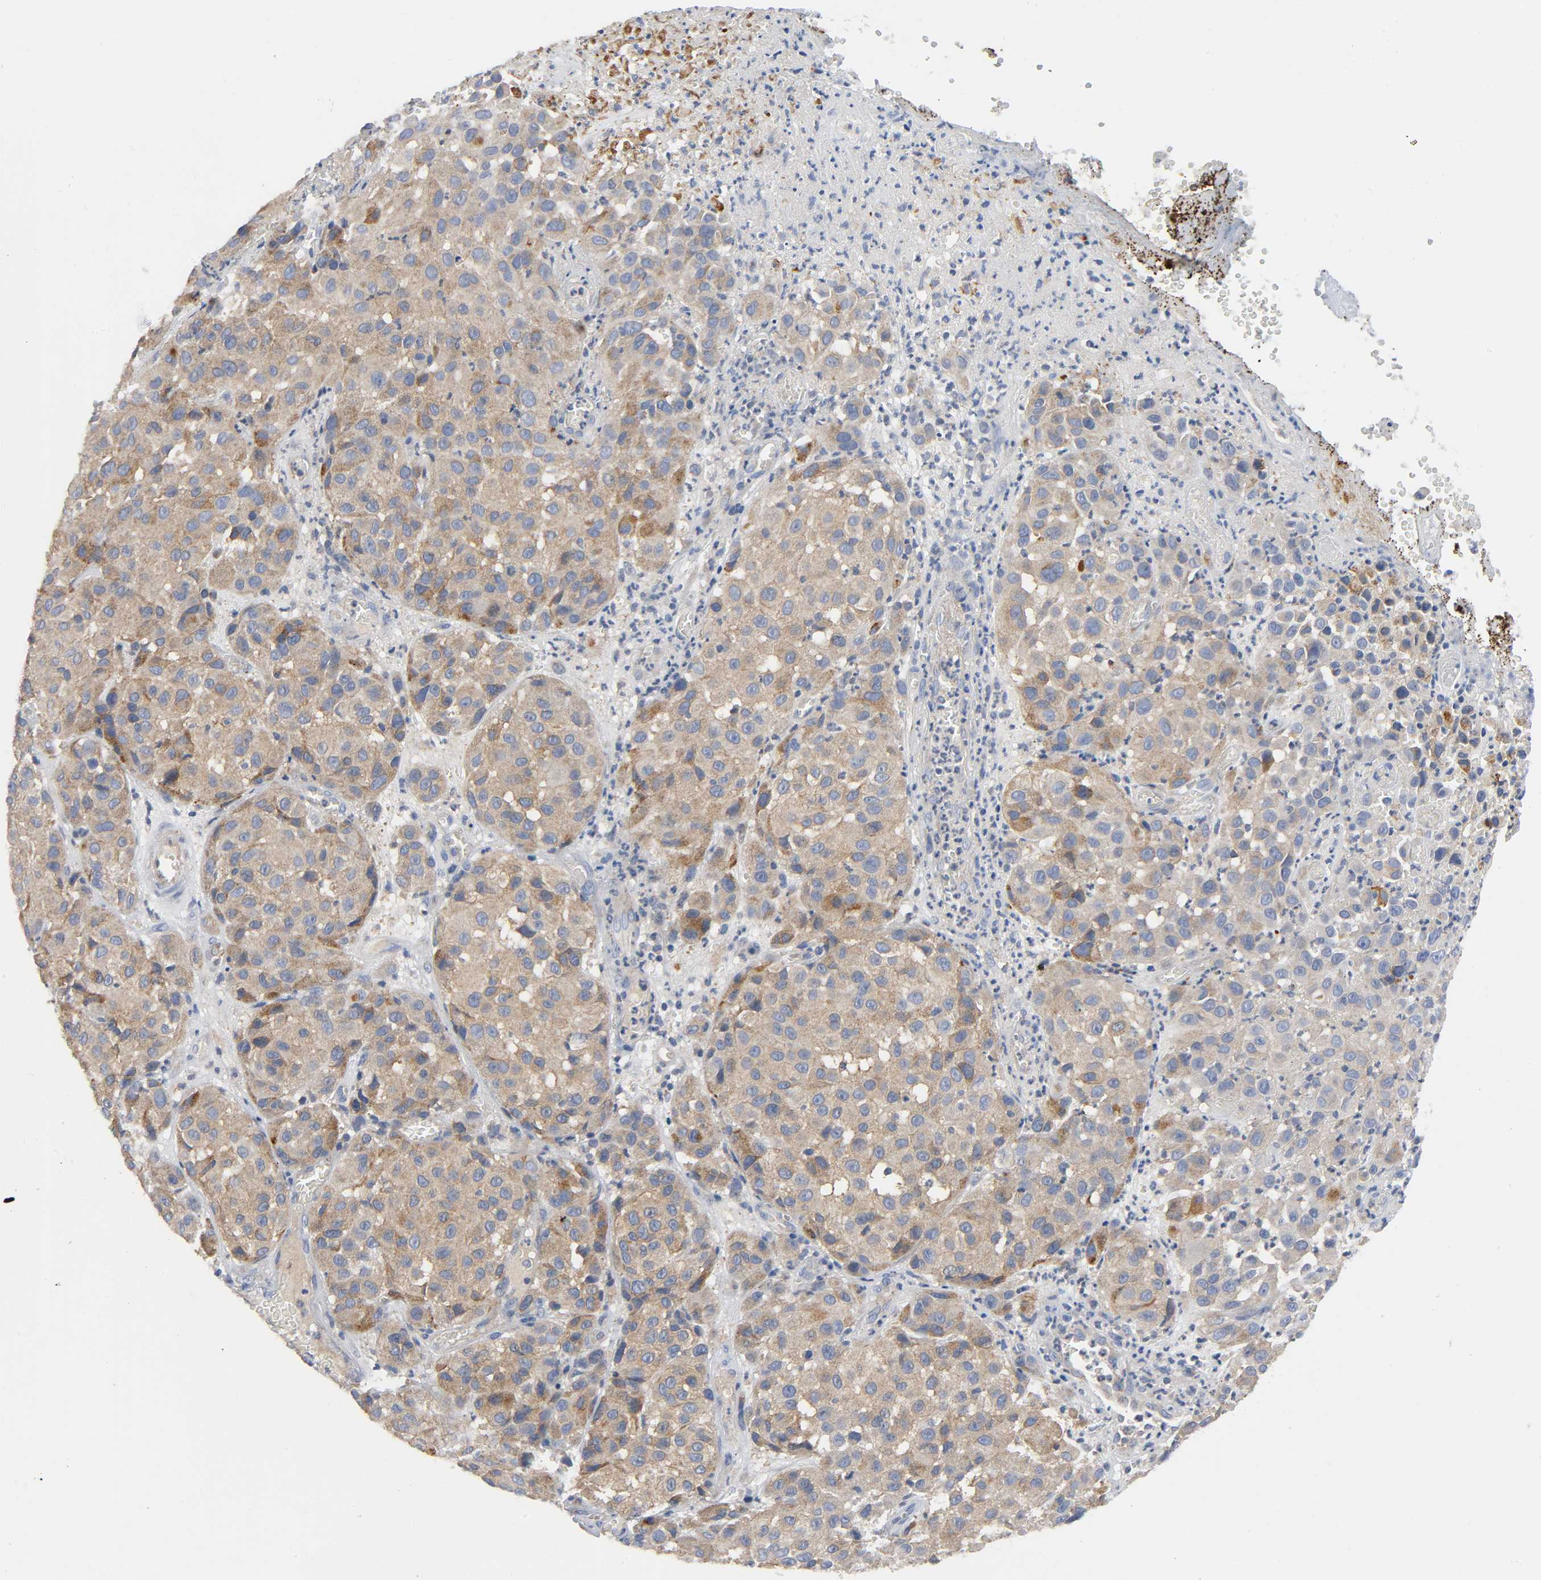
{"staining": {"intensity": "moderate", "quantity": ">75%", "location": "cytoplasmic/membranous"}, "tissue": "melanoma", "cell_type": "Tumor cells", "image_type": "cancer", "snomed": [{"axis": "morphology", "description": "Malignant melanoma, NOS"}, {"axis": "topography", "description": "Skin"}], "caption": "Immunohistochemical staining of human malignant melanoma exhibits medium levels of moderate cytoplasmic/membranous protein positivity in about >75% of tumor cells.", "gene": "HDAC6", "patient": {"sex": "female", "age": 21}}